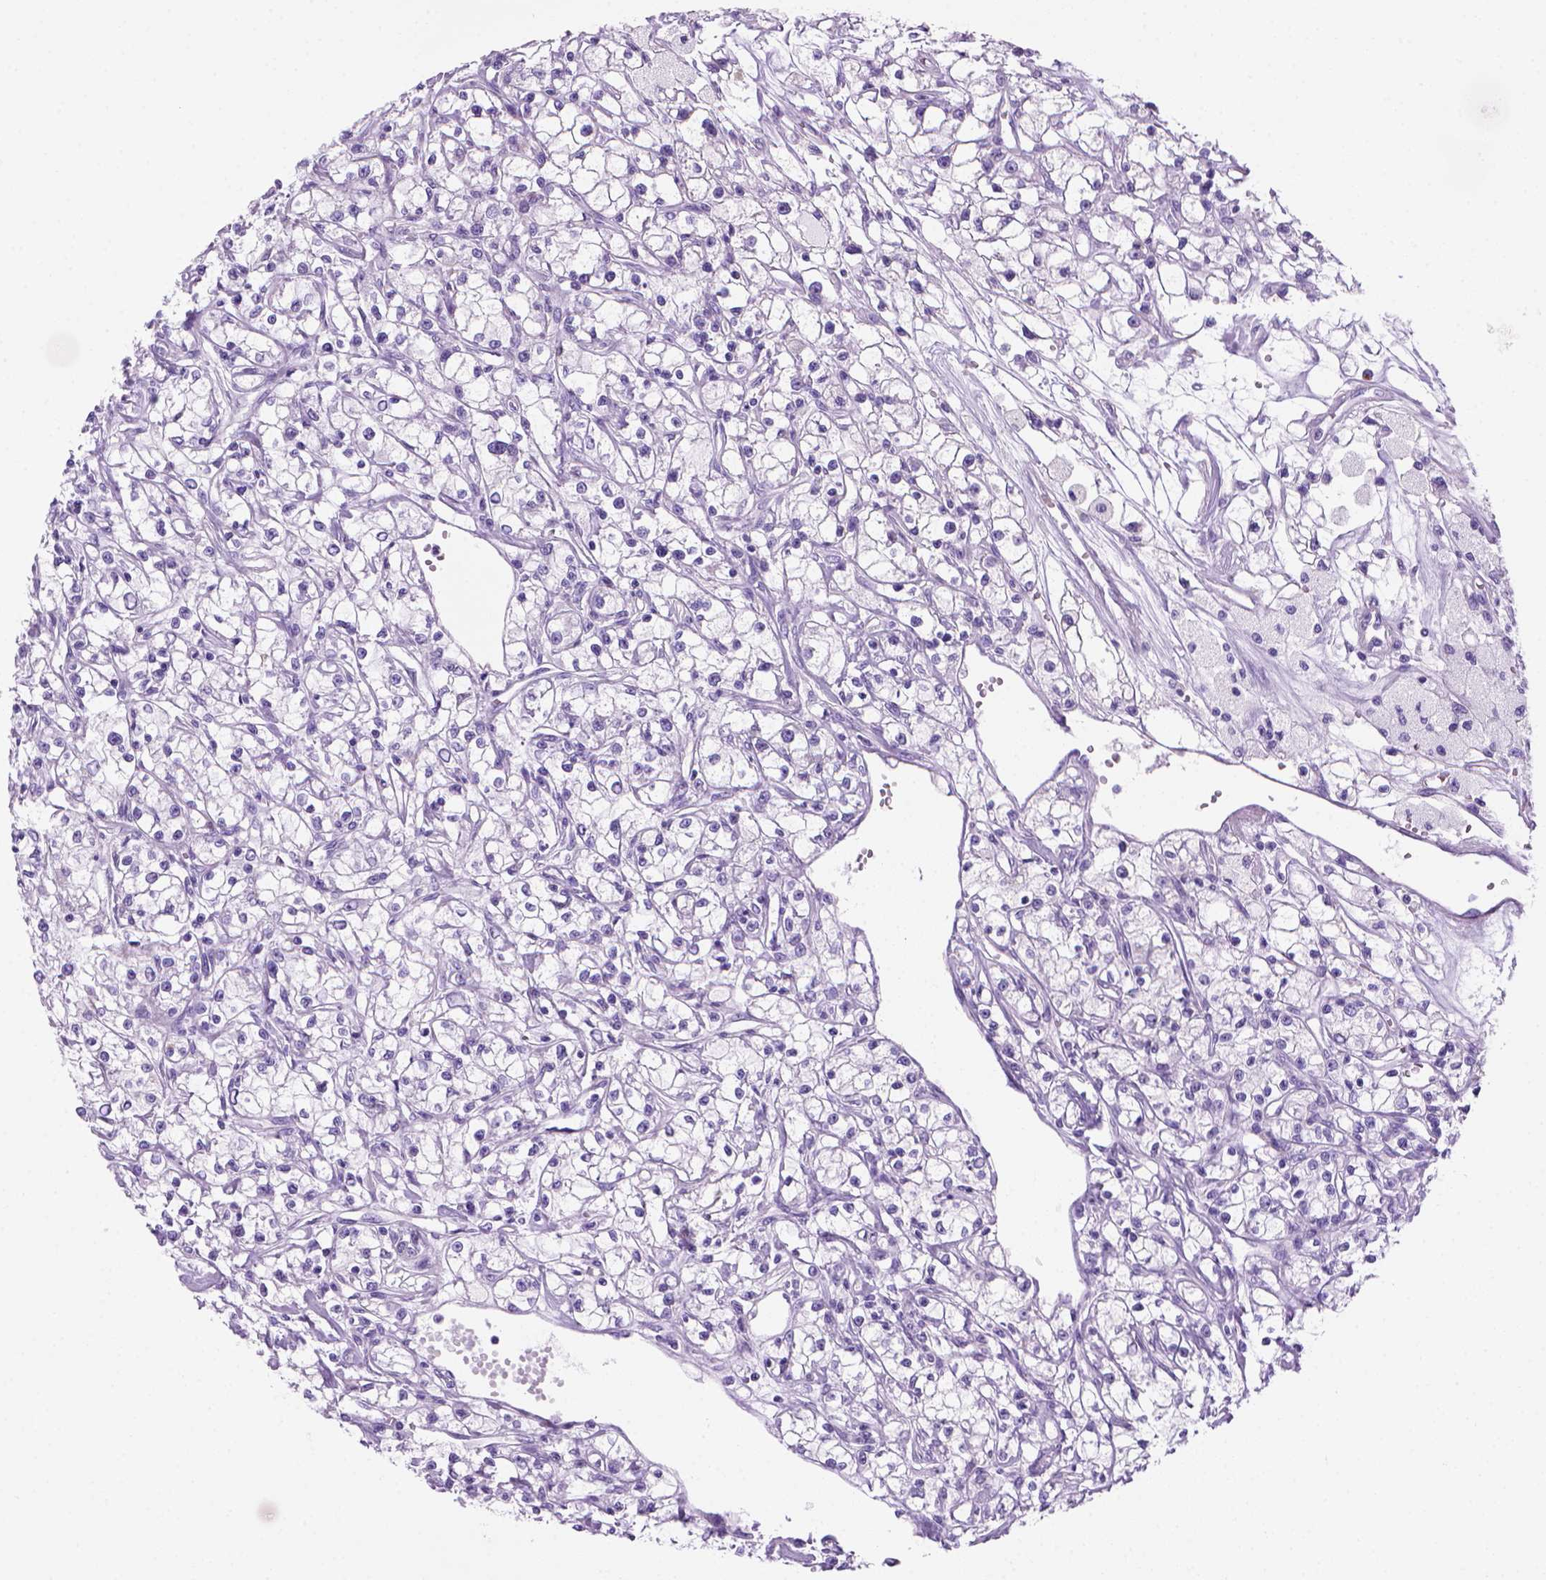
{"staining": {"intensity": "negative", "quantity": "none", "location": "none"}, "tissue": "renal cancer", "cell_type": "Tumor cells", "image_type": "cancer", "snomed": [{"axis": "morphology", "description": "Adenocarcinoma, NOS"}, {"axis": "topography", "description": "Kidney"}], "caption": "Renal adenocarcinoma was stained to show a protein in brown. There is no significant staining in tumor cells.", "gene": "ARHGEF33", "patient": {"sex": "female", "age": 59}}